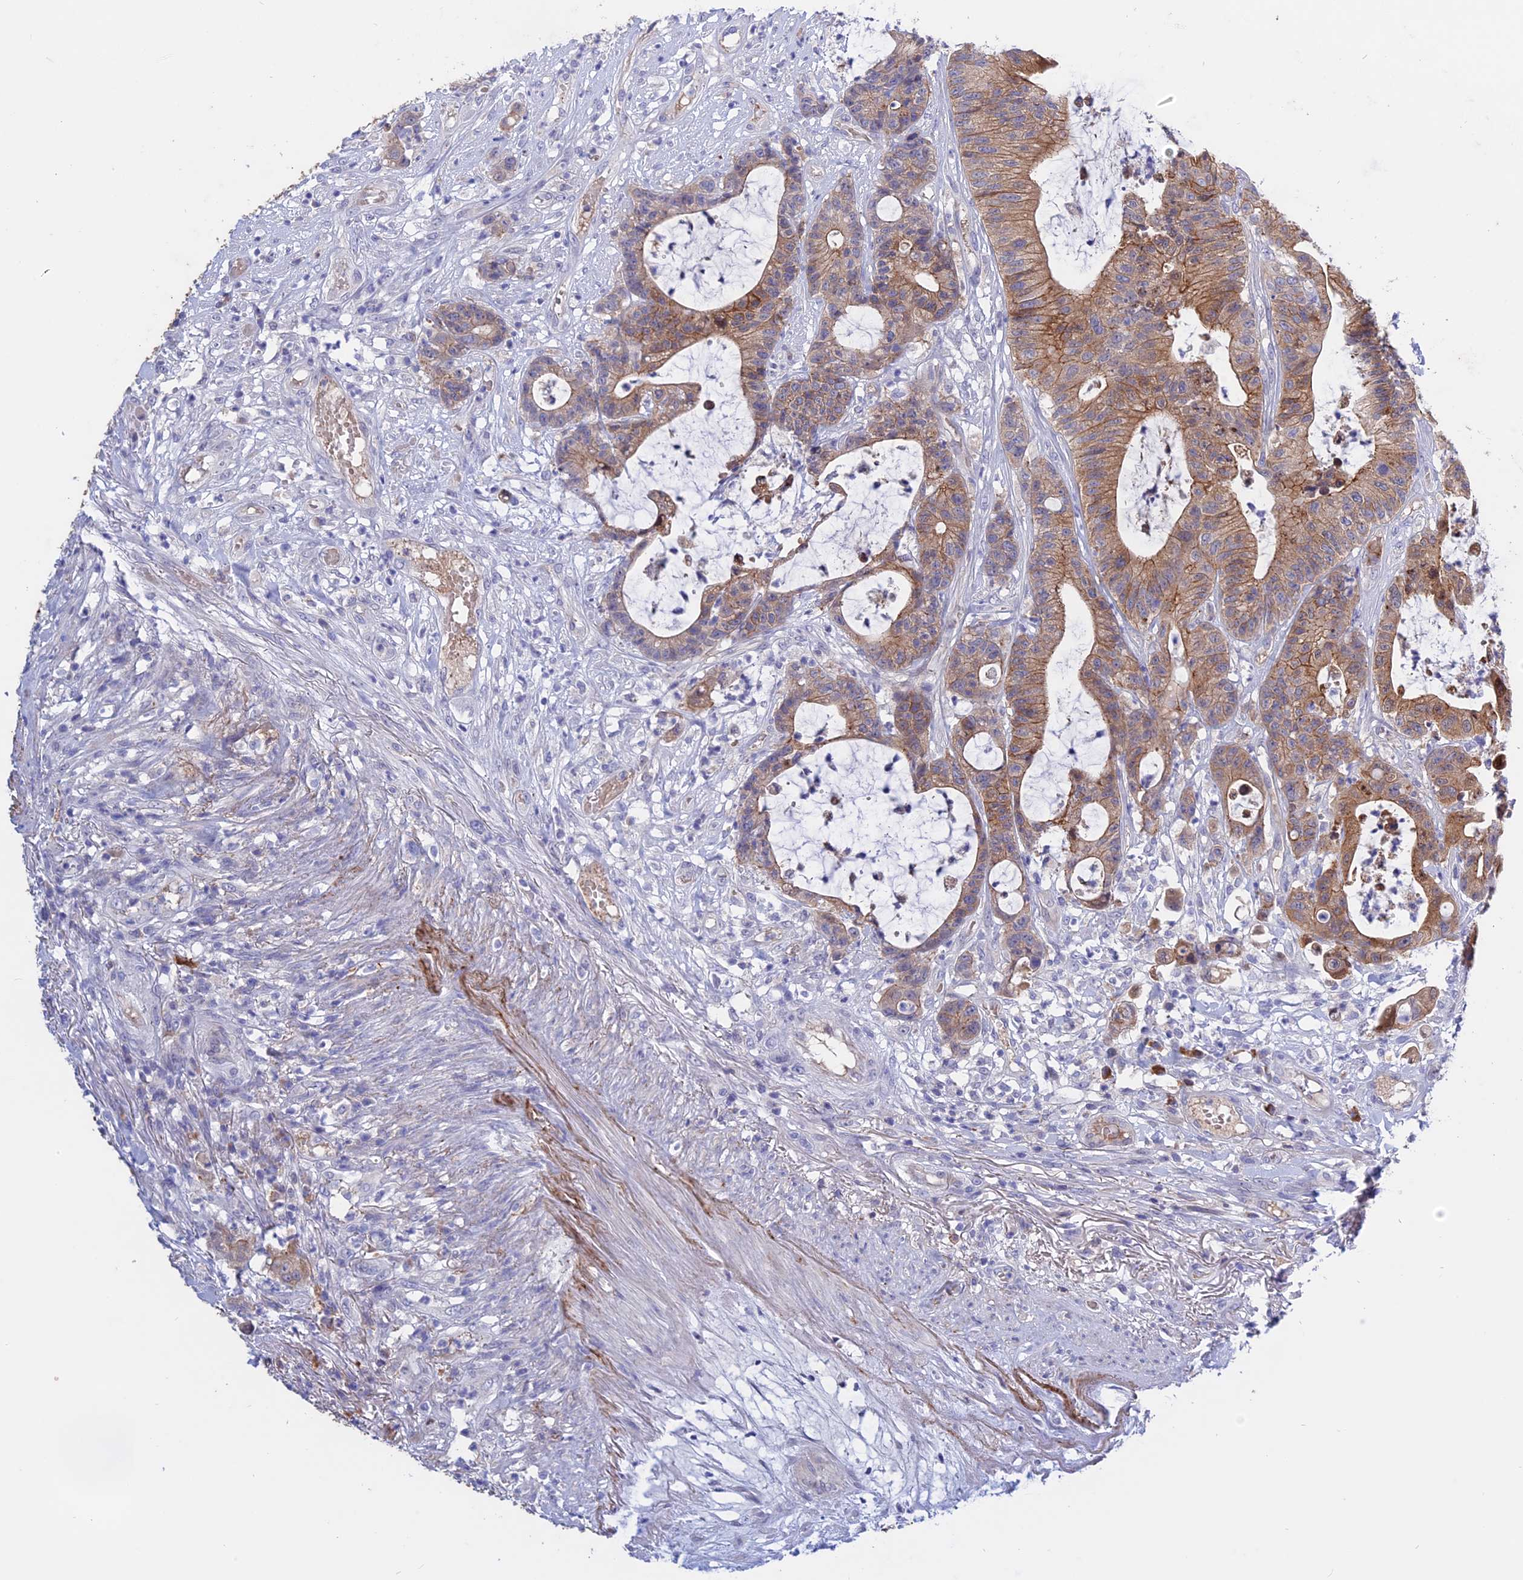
{"staining": {"intensity": "moderate", "quantity": ">75%", "location": "cytoplasmic/membranous"}, "tissue": "colorectal cancer", "cell_type": "Tumor cells", "image_type": "cancer", "snomed": [{"axis": "morphology", "description": "Adenocarcinoma, NOS"}, {"axis": "topography", "description": "Colon"}], "caption": "Approximately >75% of tumor cells in human colorectal adenocarcinoma display moderate cytoplasmic/membranous protein staining as visualized by brown immunohistochemical staining.", "gene": "GK5", "patient": {"sex": "female", "age": 84}}